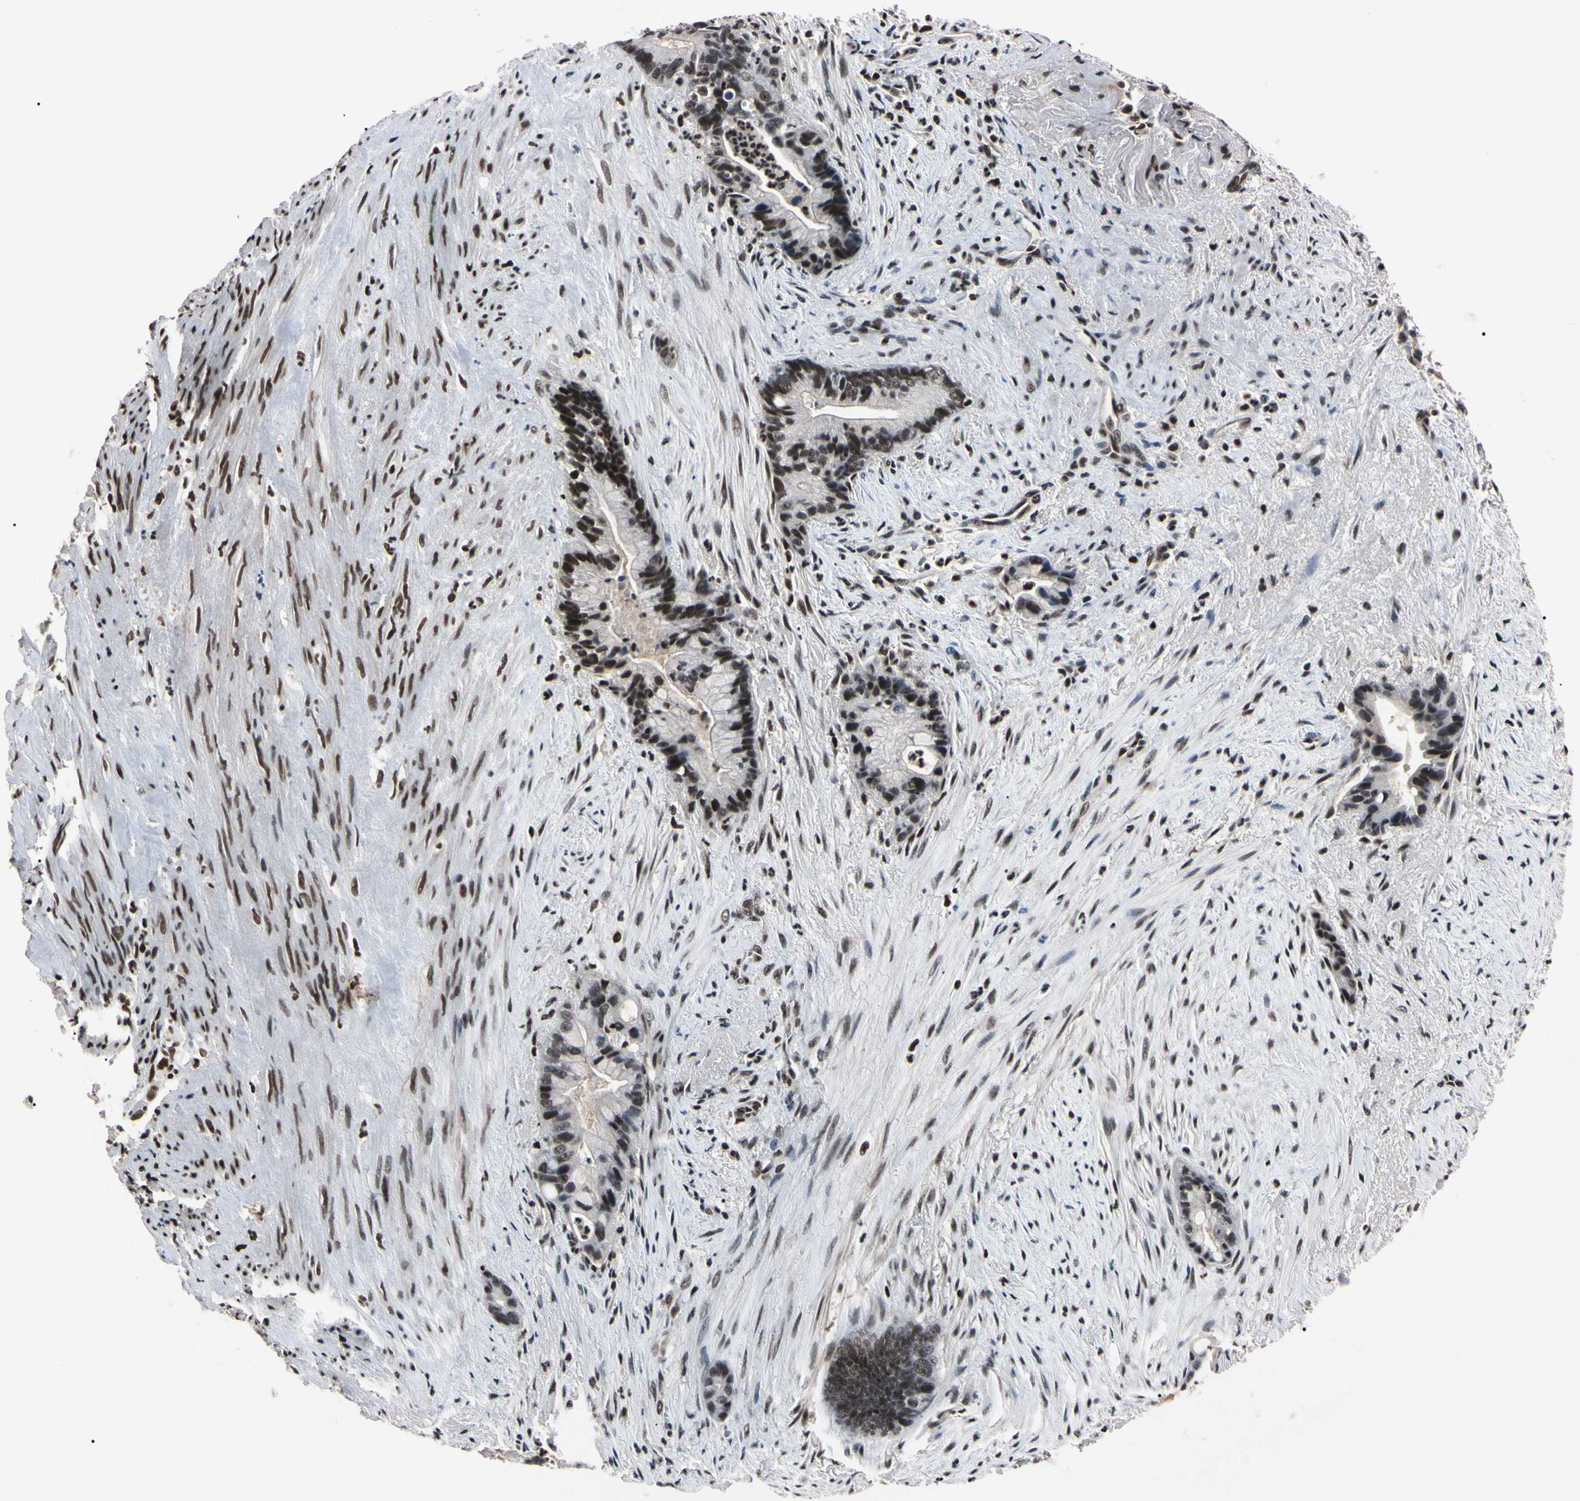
{"staining": {"intensity": "moderate", "quantity": "25%-75%", "location": "nuclear"}, "tissue": "liver cancer", "cell_type": "Tumor cells", "image_type": "cancer", "snomed": [{"axis": "morphology", "description": "Cholangiocarcinoma"}, {"axis": "topography", "description": "Liver"}], "caption": "A brown stain shows moderate nuclear positivity of a protein in human liver cancer tumor cells.", "gene": "YY1", "patient": {"sex": "female", "age": 55}}